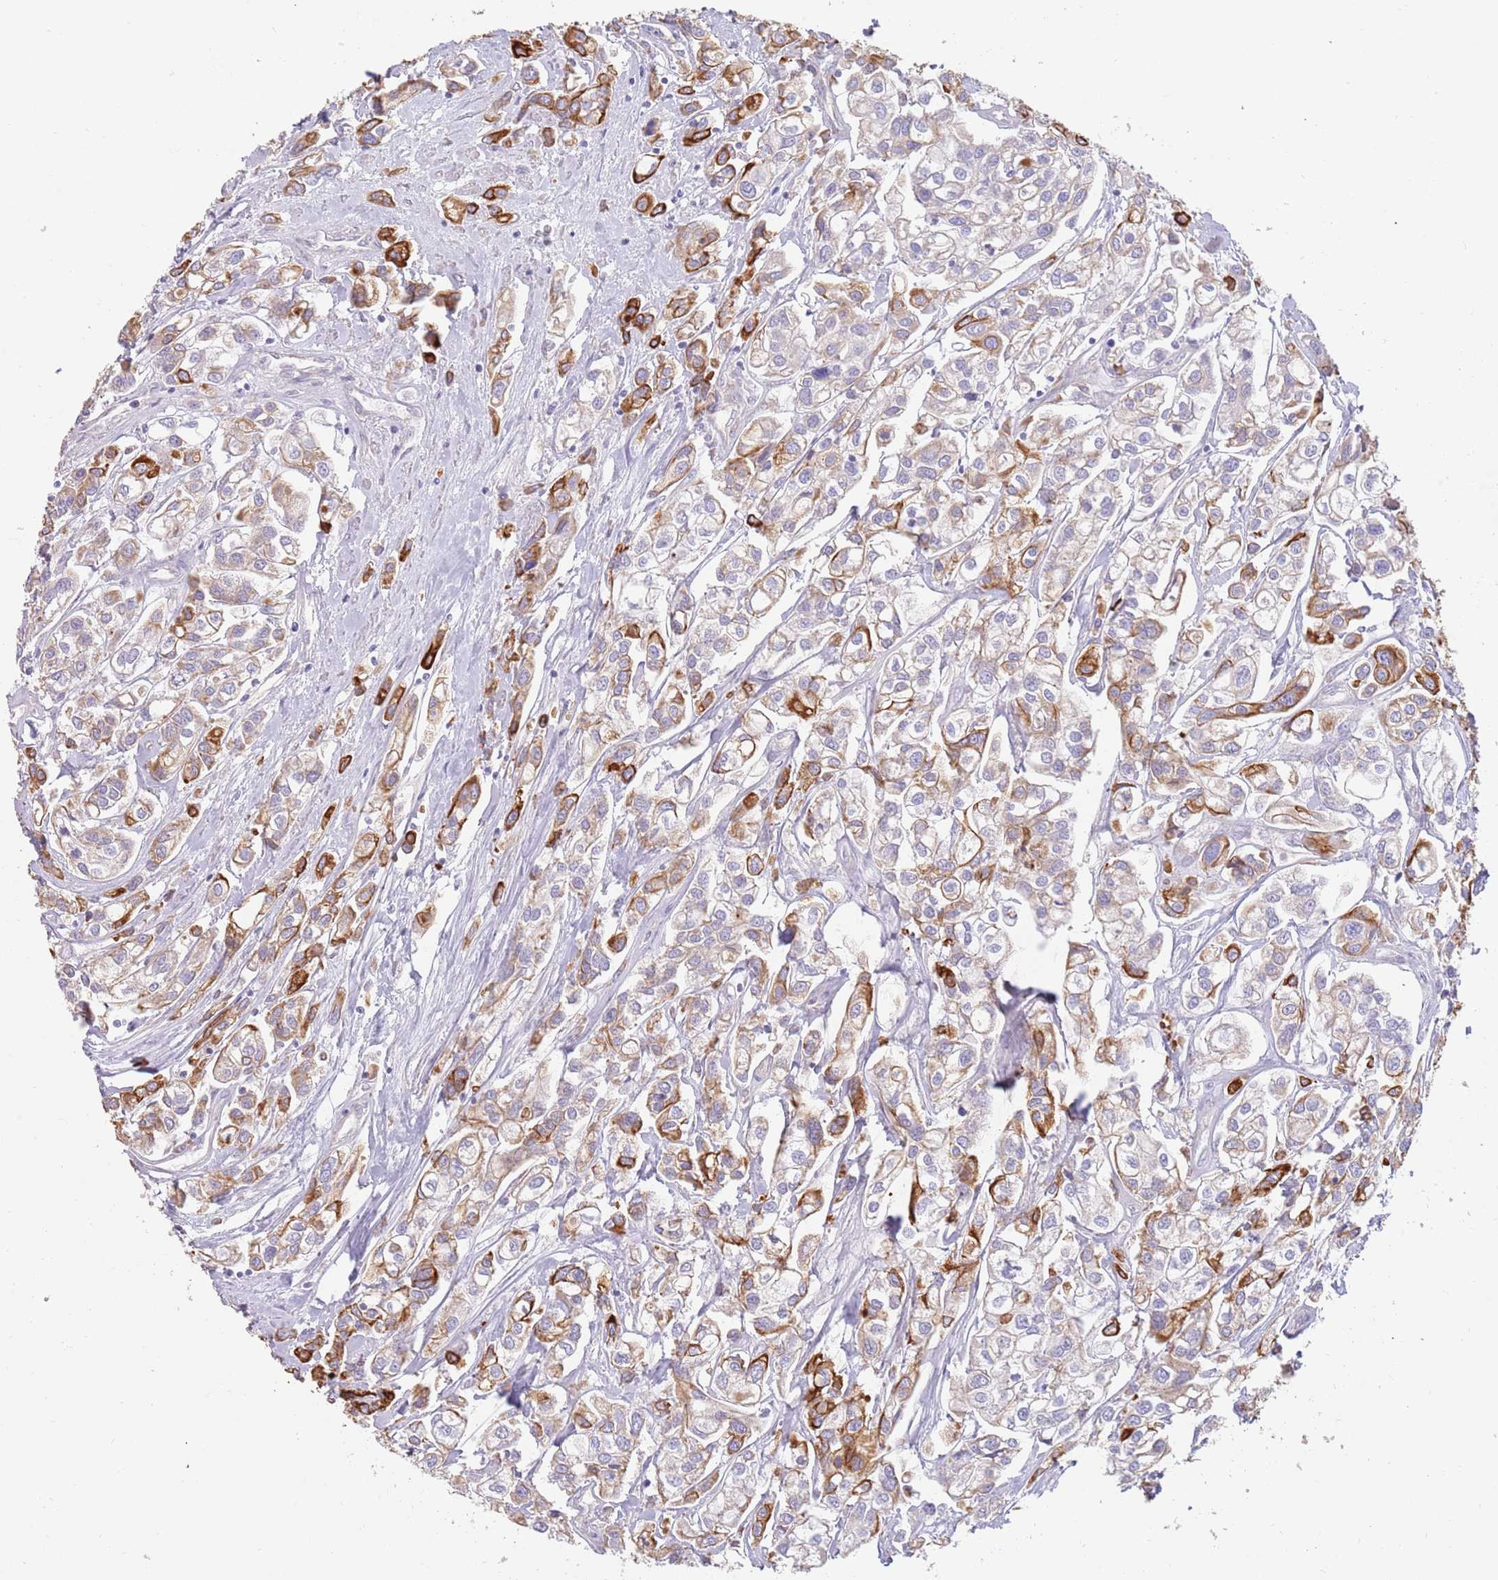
{"staining": {"intensity": "moderate", "quantity": "25%-75%", "location": "cytoplasmic/membranous"}, "tissue": "urothelial cancer", "cell_type": "Tumor cells", "image_type": "cancer", "snomed": [{"axis": "morphology", "description": "Urothelial carcinoma, High grade"}, {"axis": "topography", "description": "Urinary bladder"}], "caption": "IHC of human urothelial carcinoma (high-grade) displays medium levels of moderate cytoplasmic/membranous expression in approximately 25%-75% of tumor cells.", "gene": "CCDC149", "patient": {"sex": "male", "age": 67}}